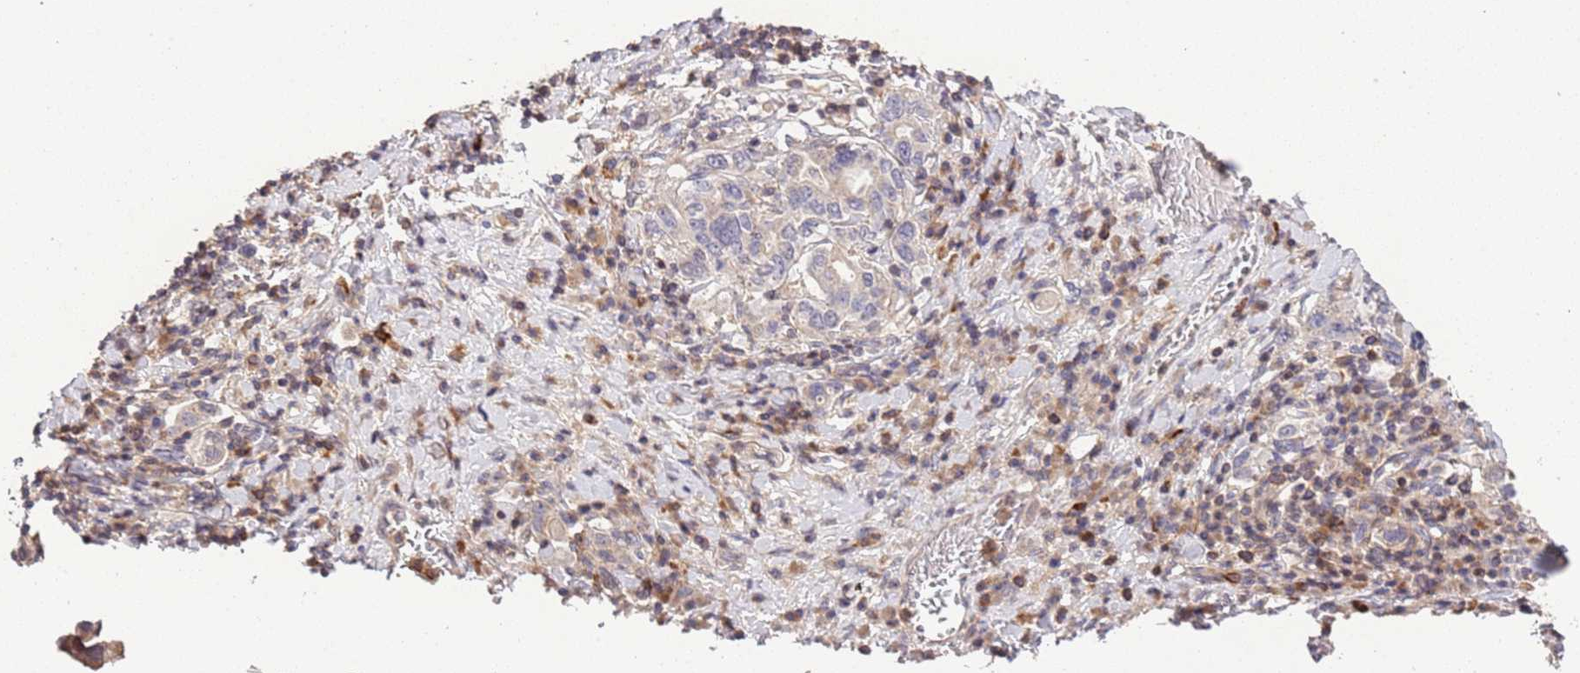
{"staining": {"intensity": "negative", "quantity": "none", "location": "none"}, "tissue": "stomach cancer", "cell_type": "Tumor cells", "image_type": "cancer", "snomed": [{"axis": "morphology", "description": "Adenocarcinoma, NOS"}, {"axis": "topography", "description": "Stomach, upper"}, {"axis": "topography", "description": "Stomach"}], "caption": "Micrograph shows no significant protein positivity in tumor cells of stomach cancer.", "gene": "SLC16A4", "patient": {"sex": "male", "age": 62}}